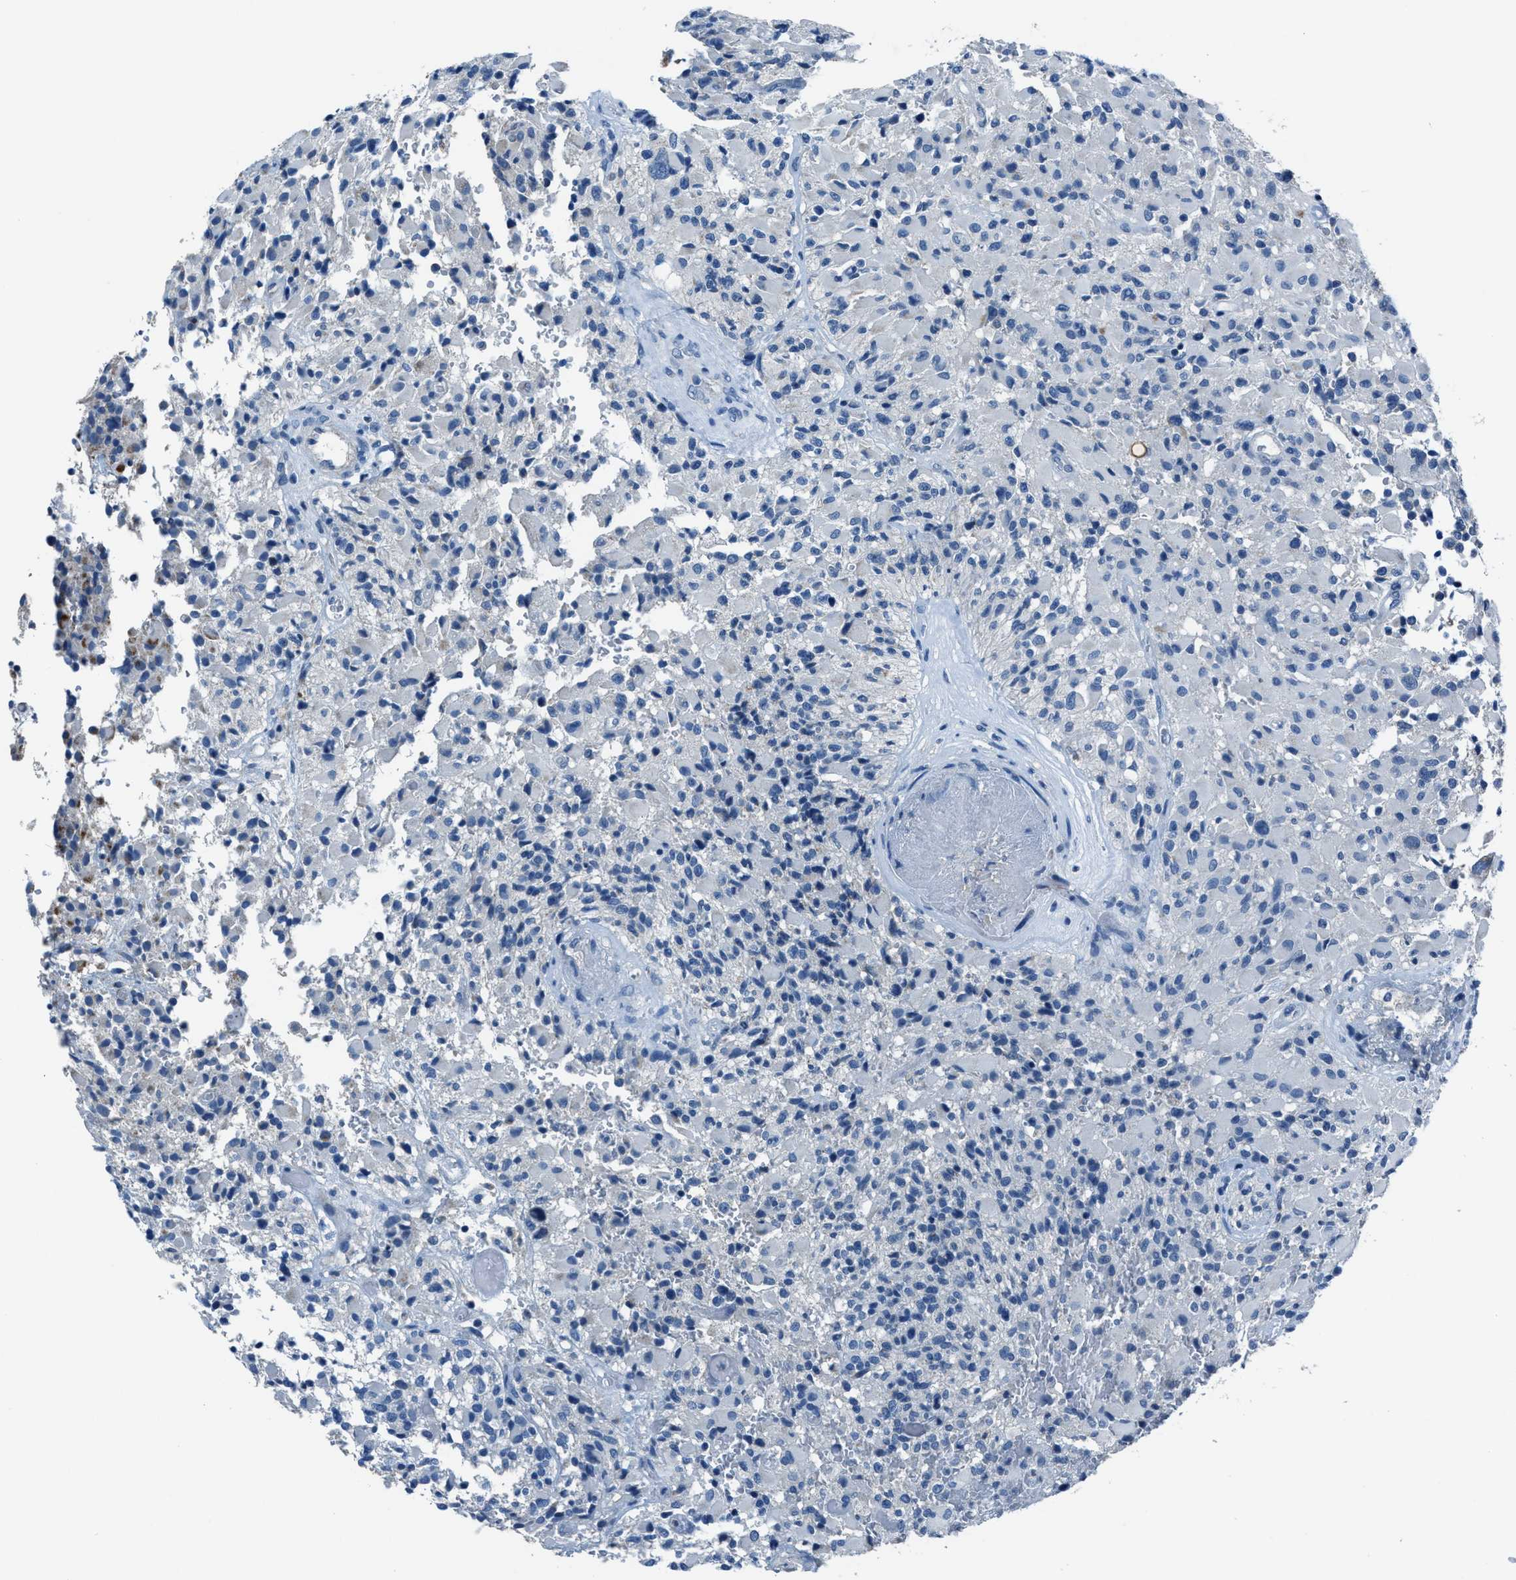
{"staining": {"intensity": "negative", "quantity": "none", "location": "none"}, "tissue": "glioma", "cell_type": "Tumor cells", "image_type": "cancer", "snomed": [{"axis": "morphology", "description": "Glioma, malignant, High grade"}, {"axis": "topography", "description": "Brain"}], "caption": "The micrograph exhibits no staining of tumor cells in glioma. The staining is performed using DAB brown chromogen with nuclei counter-stained in using hematoxylin.", "gene": "ADAM2", "patient": {"sex": "male", "age": 71}}